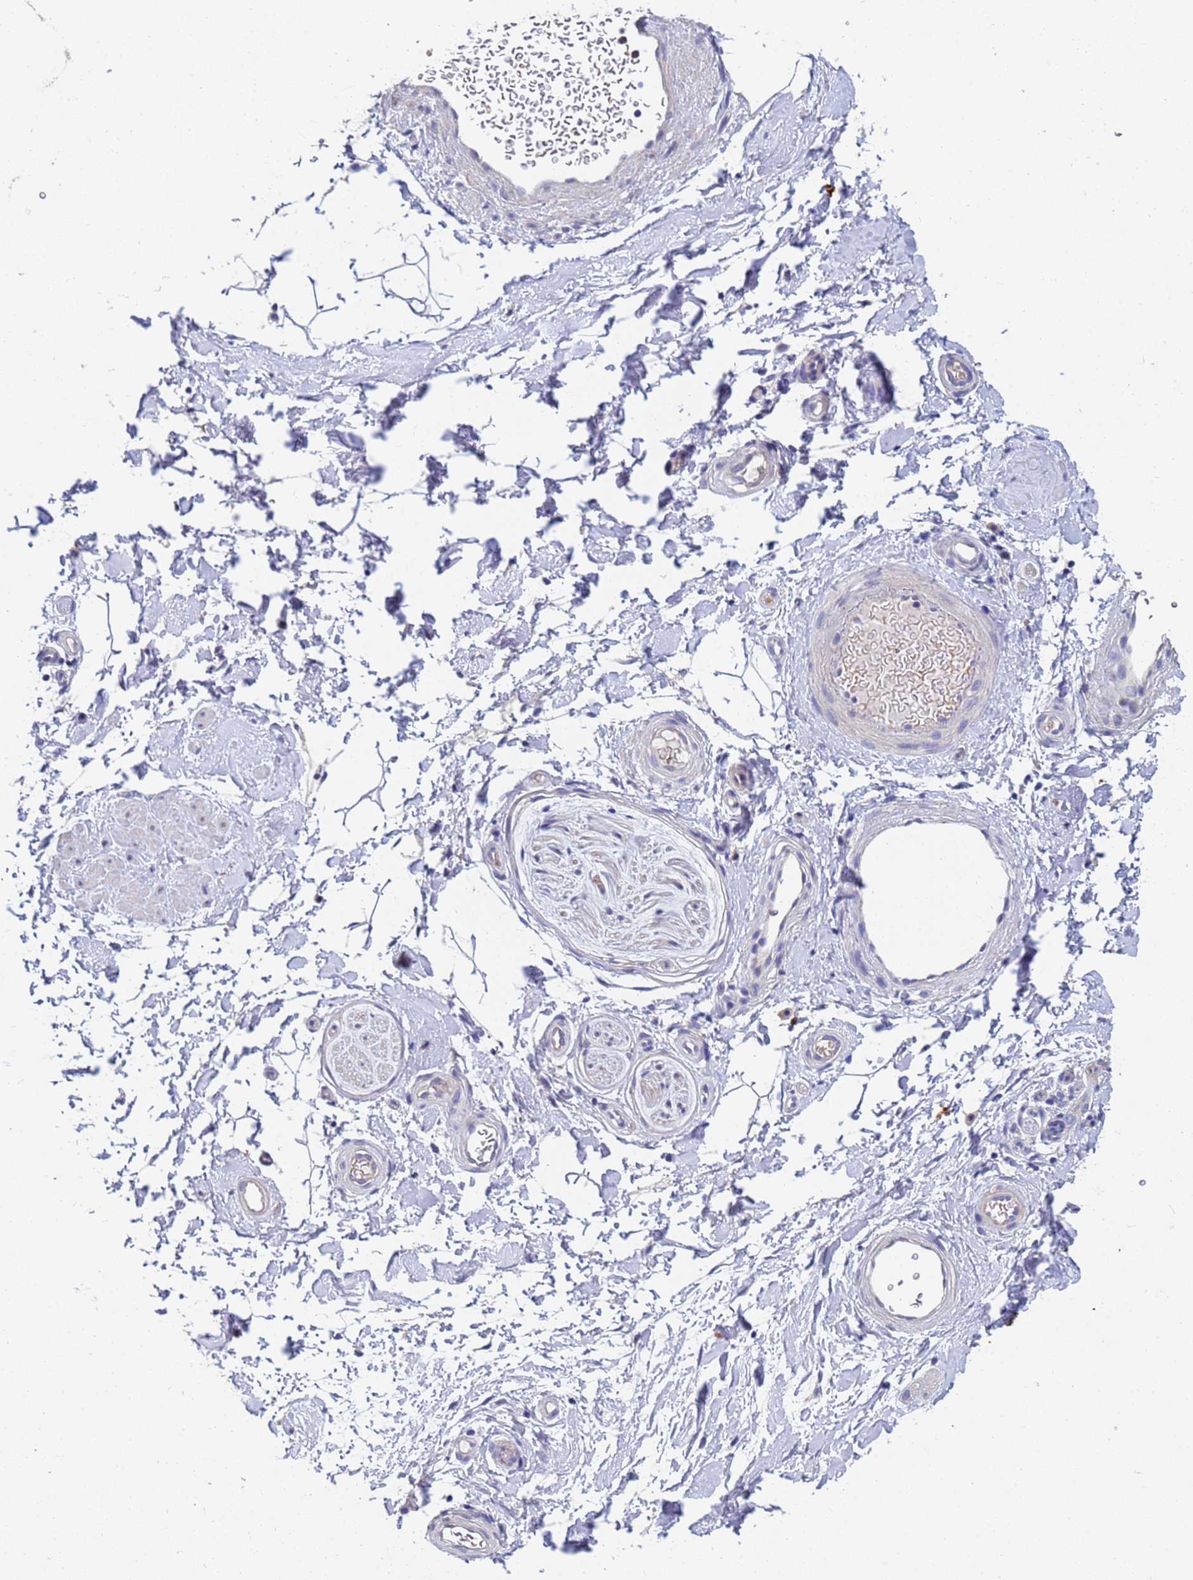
{"staining": {"intensity": "negative", "quantity": "none", "location": "none"}, "tissue": "adipose tissue", "cell_type": "Adipocytes", "image_type": "normal", "snomed": [{"axis": "morphology", "description": "Normal tissue, NOS"}, {"axis": "topography", "description": "Soft tissue"}, {"axis": "topography", "description": "Adipose tissue"}, {"axis": "topography", "description": "Vascular tissue"}, {"axis": "topography", "description": "Peripheral nerve tissue"}], "caption": "Micrograph shows no protein expression in adipocytes of benign adipose tissue.", "gene": "TTLL11", "patient": {"sex": "male", "age": 74}}